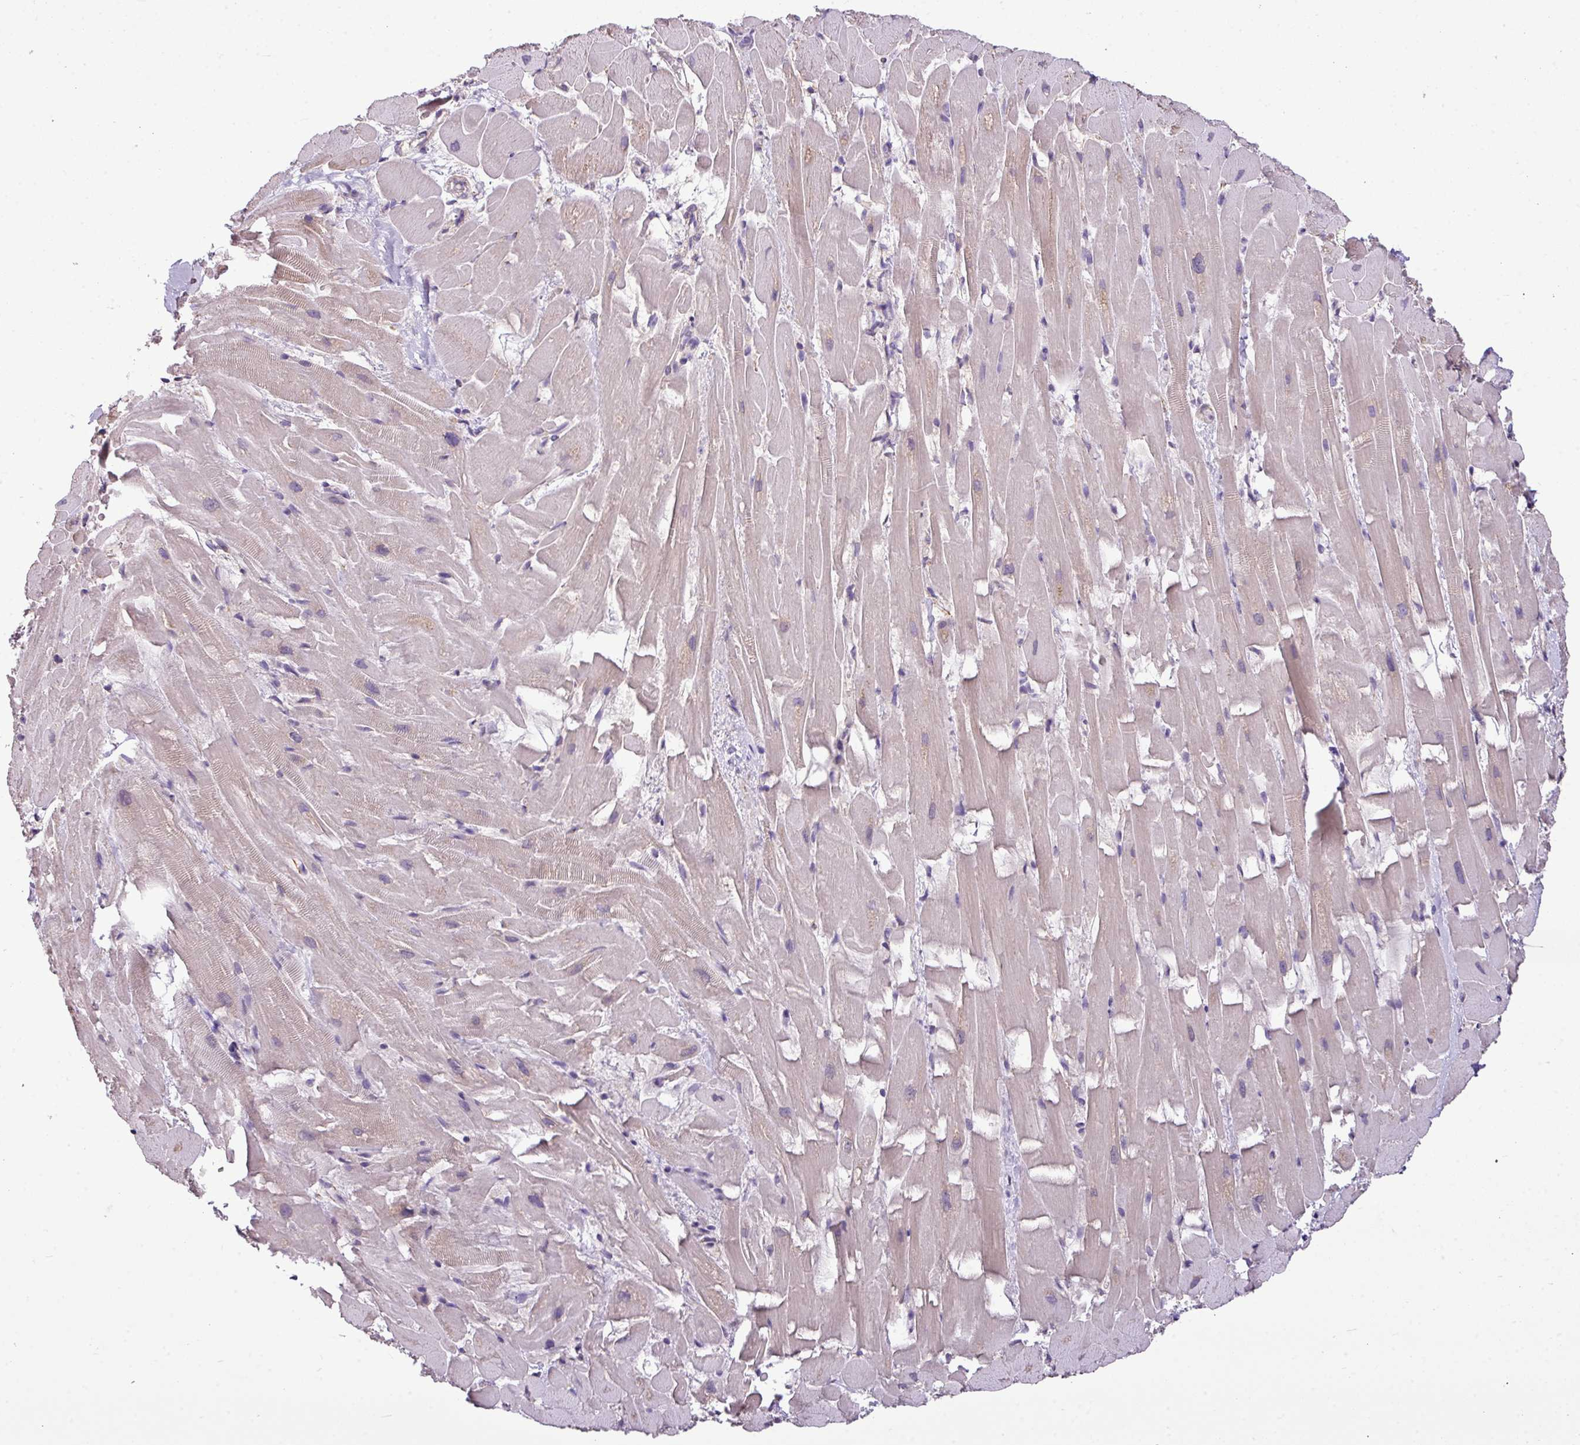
{"staining": {"intensity": "weak", "quantity": "<25%", "location": "cytoplasmic/membranous"}, "tissue": "heart muscle", "cell_type": "Cardiomyocytes", "image_type": "normal", "snomed": [{"axis": "morphology", "description": "Normal tissue, NOS"}, {"axis": "topography", "description": "Heart"}], "caption": "This is a histopathology image of IHC staining of unremarkable heart muscle, which shows no staining in cardiomyocytes.", "gene": "ALDH2", "patient": {"sex": "male", "age": 37}}